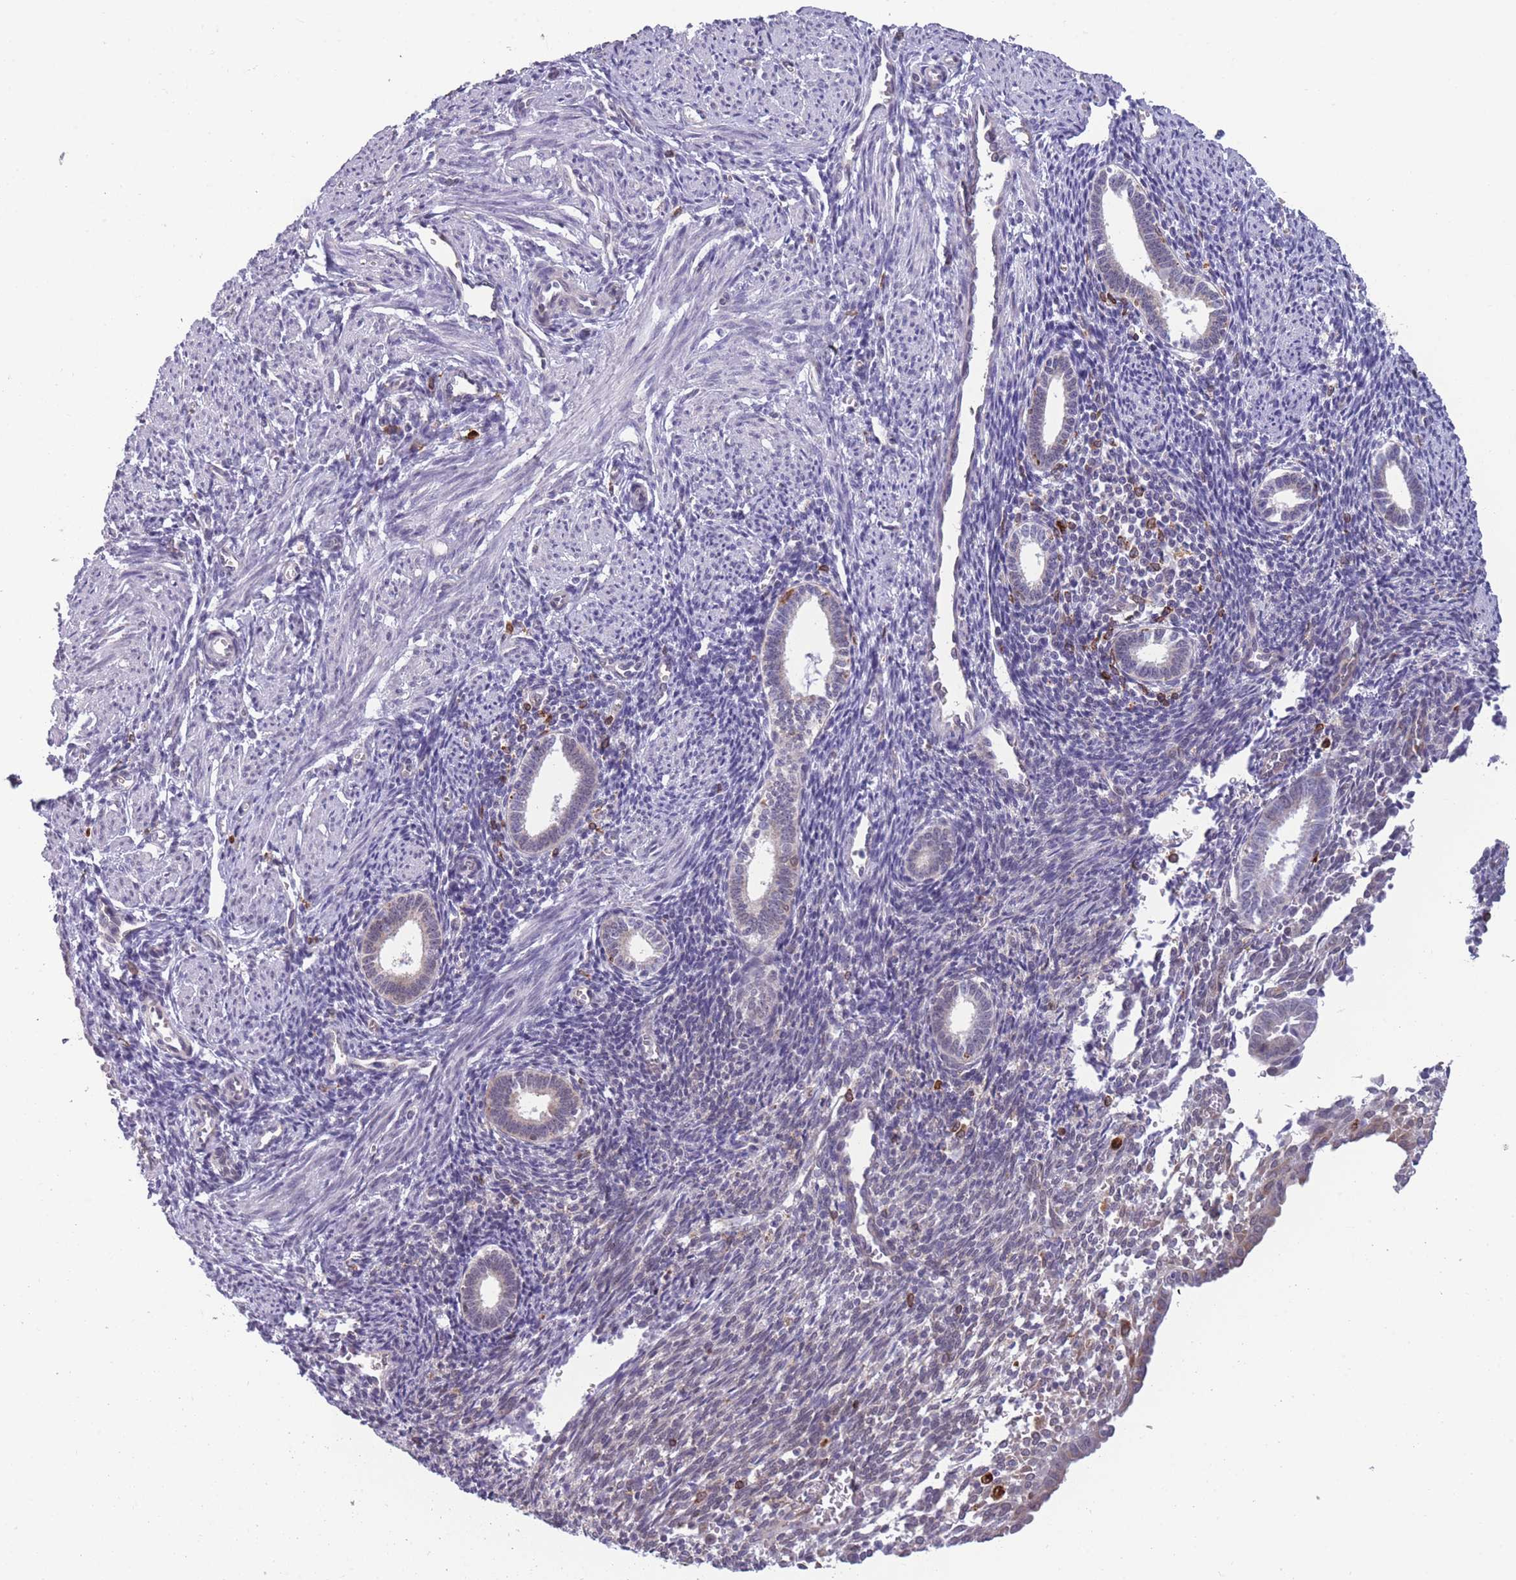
{"staining": {"intensity": "negative", "quantity": "none", "location": "none"}, "tissue": "endometrium", "cell_type": "Cells in endometrial stroma", "image_type": "normal", "snomed": [{"axis": "morphology", "description": "Normal tissue, NOS"}, {"axis": "topography", "description": "Endometrium"}], "caption": "Cells in endometrial stroma show no significant protein expression in benign endometrium. Nuclei are stained in blue.", "gene": "TMEM121", "patient": {"sex": "female", "age": 32}}